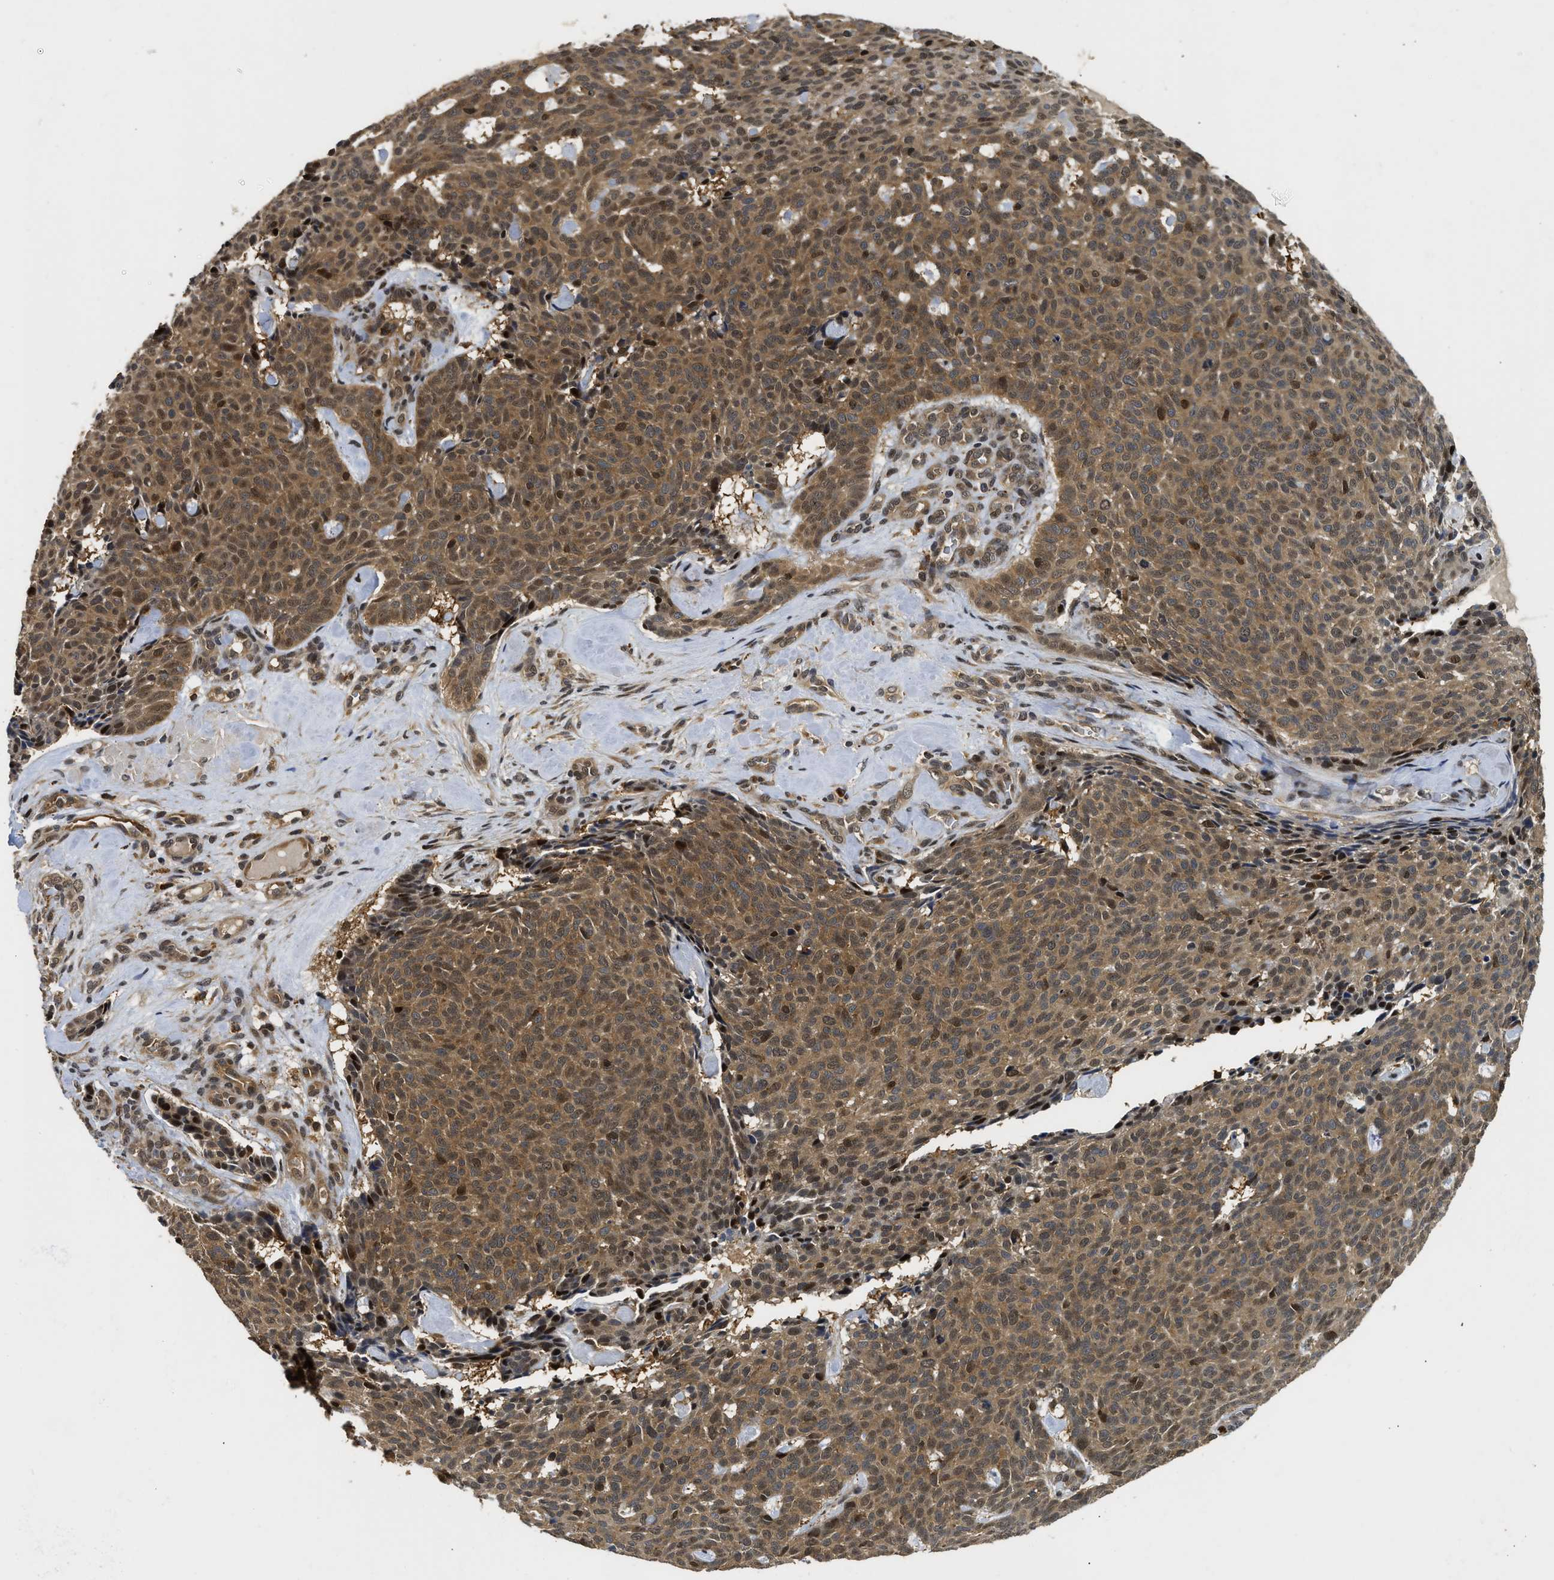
{"staining": {"intensity": "moderate", "quantity": ">75%", "location": "cytoplasmic/membranous,nuclear"}, "tissue": "skin cancer", "cell_type": "Tumor cells", "image_type": "cancer", "snomed": [{"axis": "morphology", "description": "Basal cell carcinoma"}, {"axis": "topography", "description": "Skin"}], "caption": "Protein expression analysis of human skin basal cell carcinoma reveals moderate cytoplasmic/membranous and nuclear expression in approximately >75% of tumor cells.", "gene": "ADSL", "patient": {"sex": "male", "age": 61}}